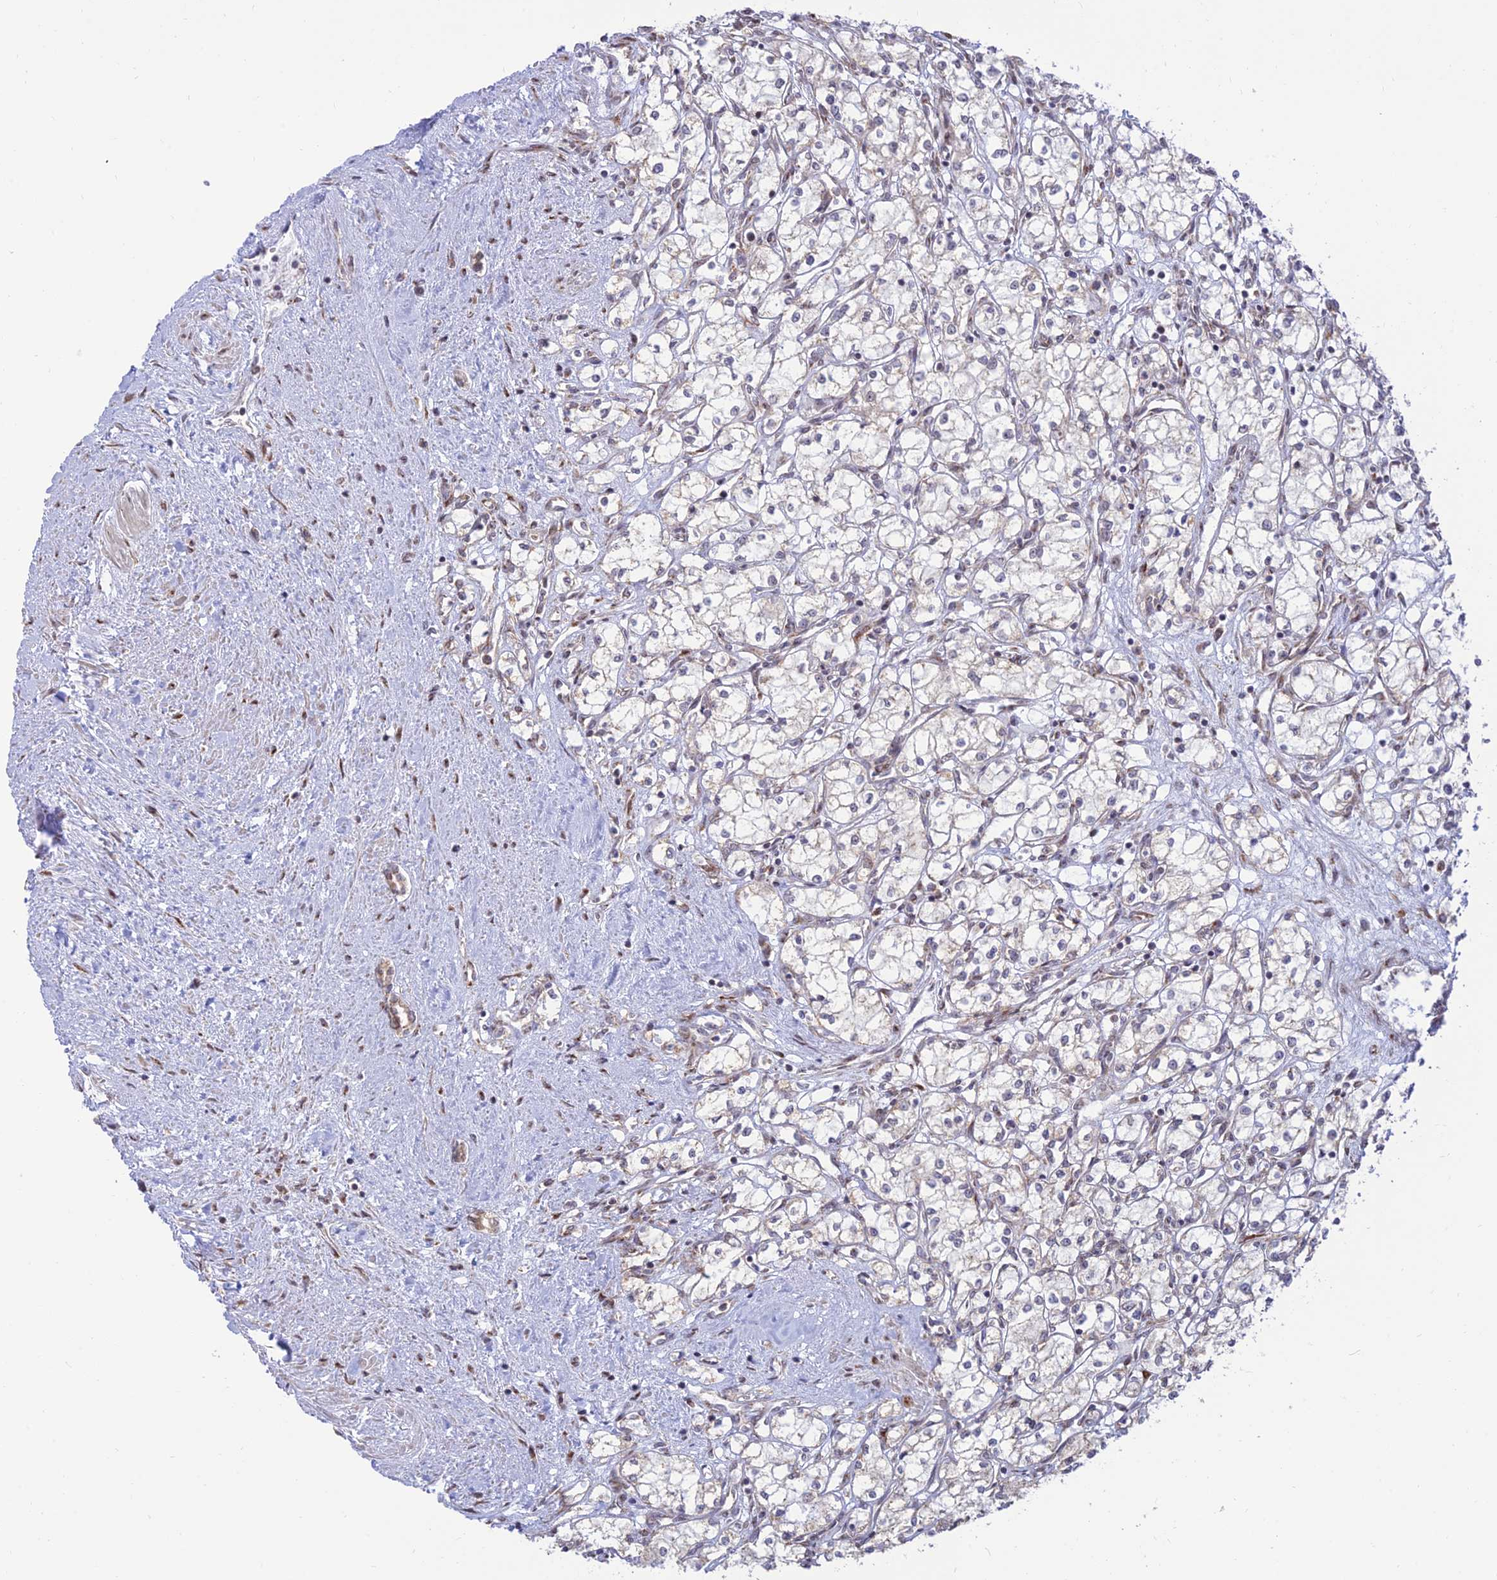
{"staining": {"intensity": "negative", "quantity": "none", "location": "none"}, "tissue": "renal cancer", "cell_type": "Tumor cells", "image_type": "cancer", "snomed": [{"axis": "morphology", "description": "Adenocarcinoma, NOS"}, {"axis": "topography", "description": "Kidney"}], "caption": "IHC histopathology image of neoplastic tissue: human adenocarcinoma (renal) stained with DAB reveals no significant protein staining in tumor cells.", "gene": "GOLGA3", "patient": {"sex": "male", "age": 59}}